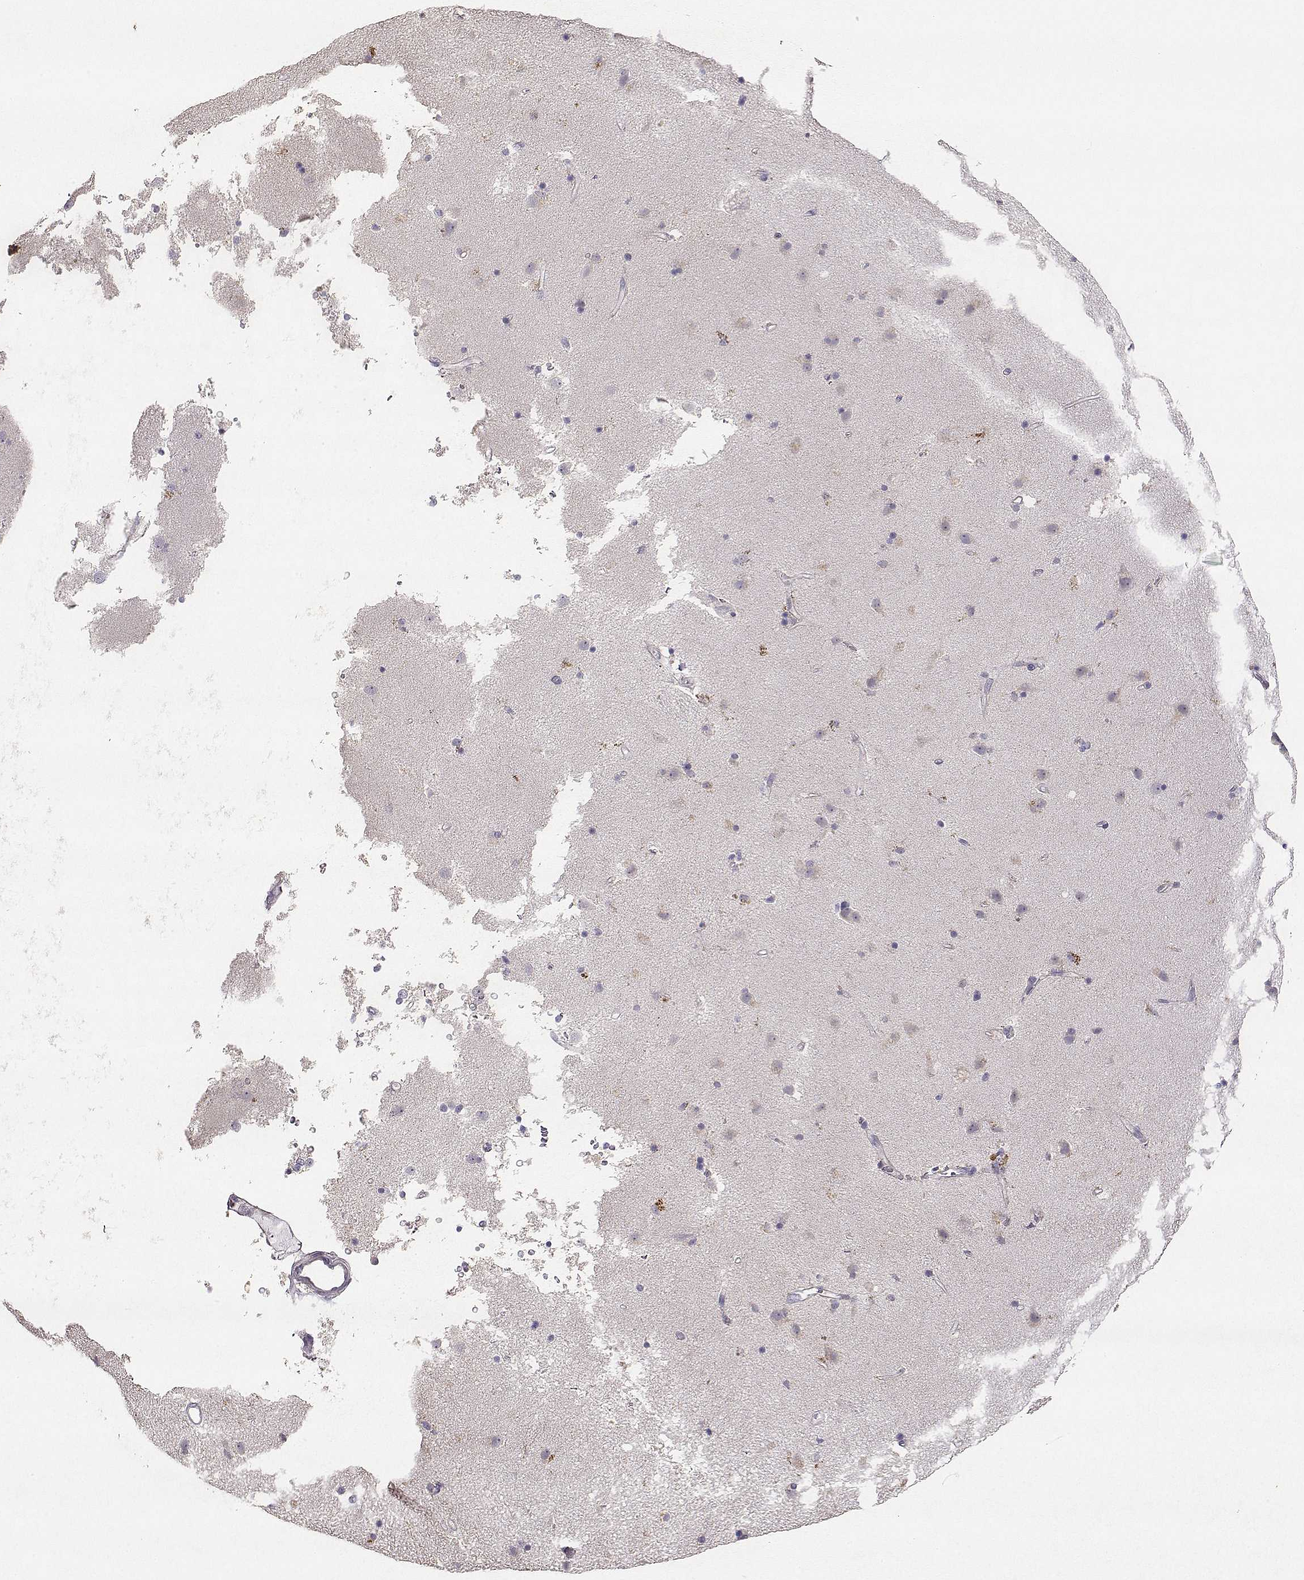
{"staining": {"intensity": "negative", "quantity": "none", "location": "none"}, "tissue": "caudate", "cell_type": "Glial cells", "image_type": "normal", "snomed": [{"axis": "morphology", "description": "Normal tissue, NOS"}, {"axis": "topography", "description": "Lateral ventricle wall"}], "caption": "A high-resolution image shows immunohistochemistry staining of benign caudate, which displays no significant expression in glial cells.", "gene": "TACR1", "patient": {"sex": "female", "age": 71}}